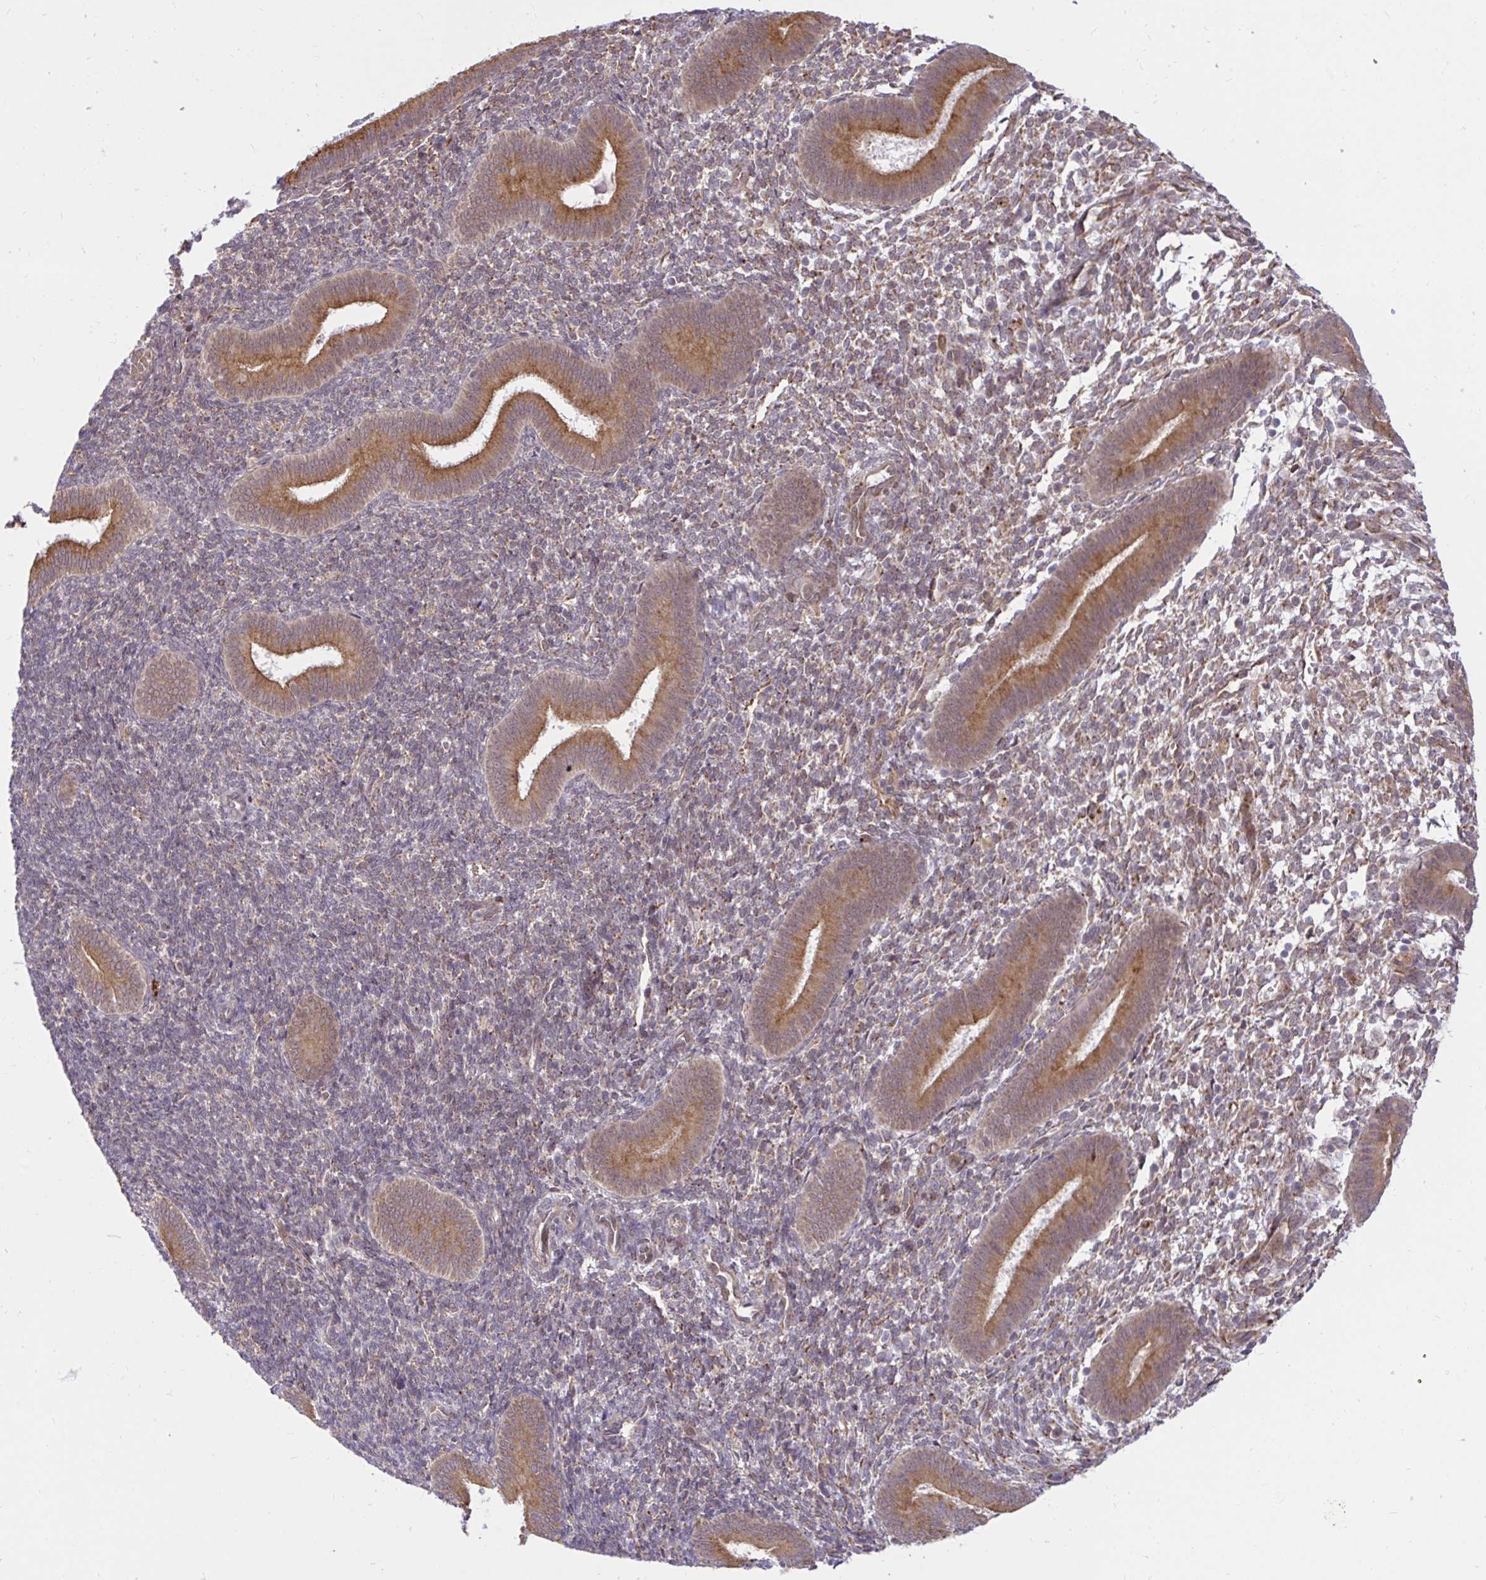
{"staining": {"intensity": "moderate", "quantity": "<25%", "location": "cytoplasmic/membranous"}, "tissue": "endometrium", "cell_type": "Cells in endometrial stroma", "image_type": "normal", "snomed": [{"axis": "morphology", "description": "Normal tissue, NOS"}, {"axis": "topography", "description": "Endometrium"}], "caption": "A photomicrograph of human endometrium stained for a protein demonstrates moderate cytoplasmic/membranous brown staining in cells in endometrial stroma.", "gene": "NAALAD2", "patient": {"sex": "female", "age": 25}}